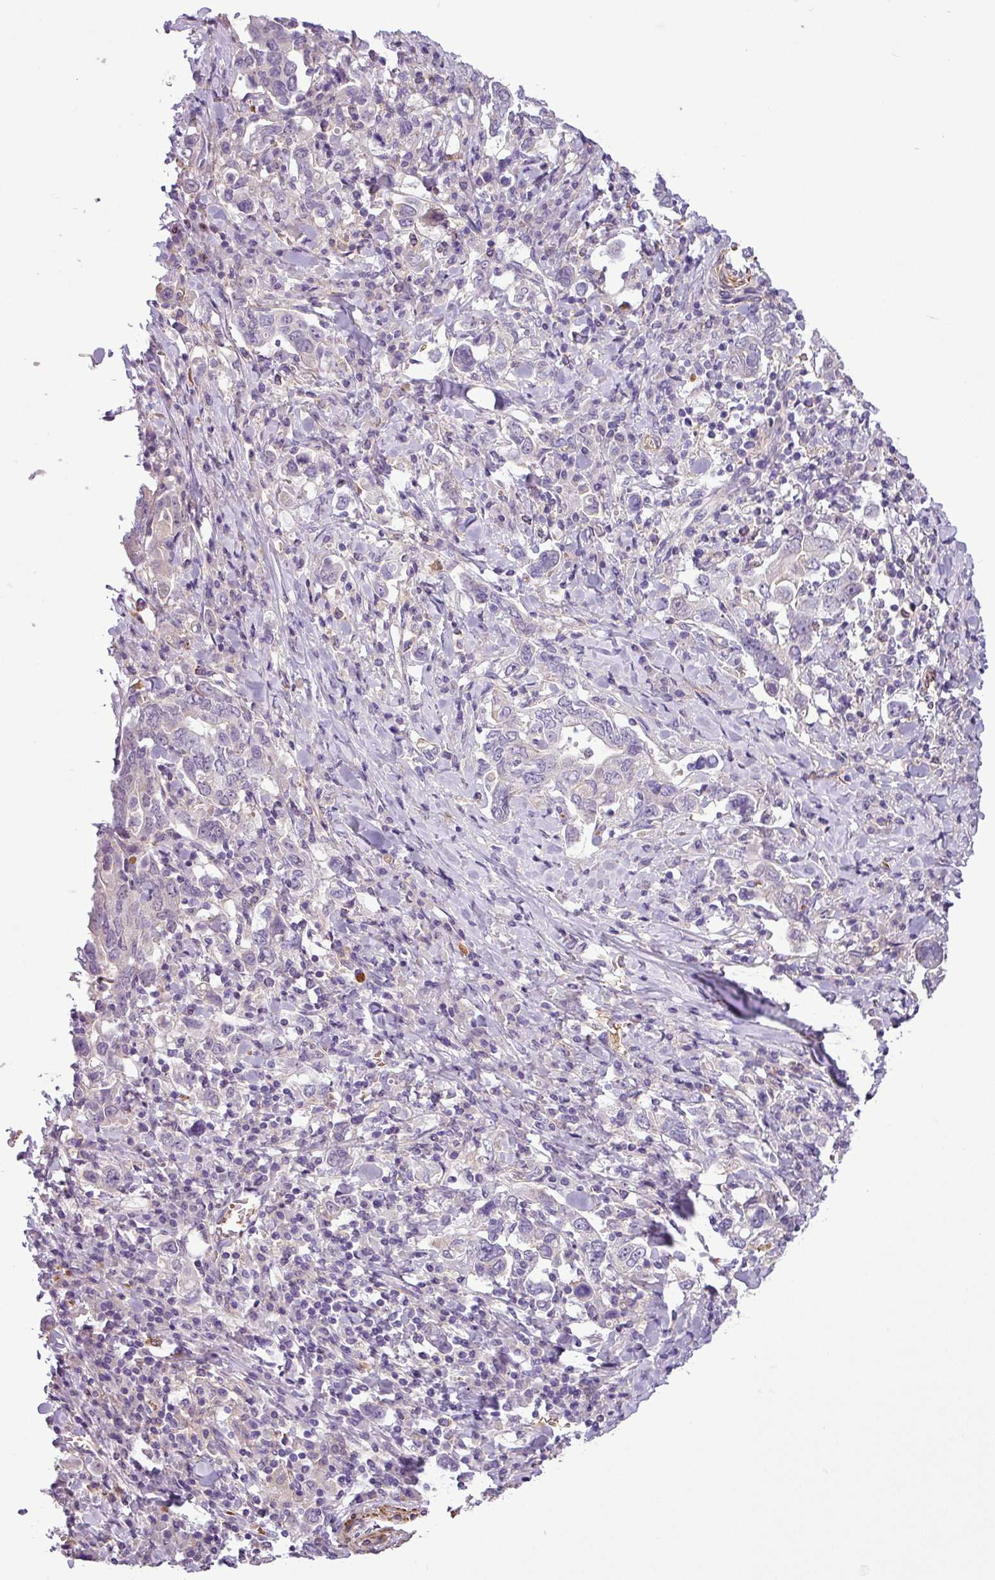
{"staining": {"intensity": "negative", "quantity": "none", "location": "none"}, "tissue": "stomach cancer", "cell_type": "Tumor cells", "image_type": "cancer", "snomed": [{"axis": "morphology", "description": "Adenocarcinoma, NOS"}, {"axis": "topography", "description": "Stomach, upper"}, {"axis": "topography", "description": "Stomach"}], "caption": "Adenocarcinoma (stomach) was stained to show a protein in brown. There is no significant expression in tumor cells. Brightfield microscopy of immunohistochemistry stained with DAB (brown) and hematoxylin (blue), captured at high magnification.", "gene": "NBEAL2", "patient": {"sex": "male", "age": 62}}